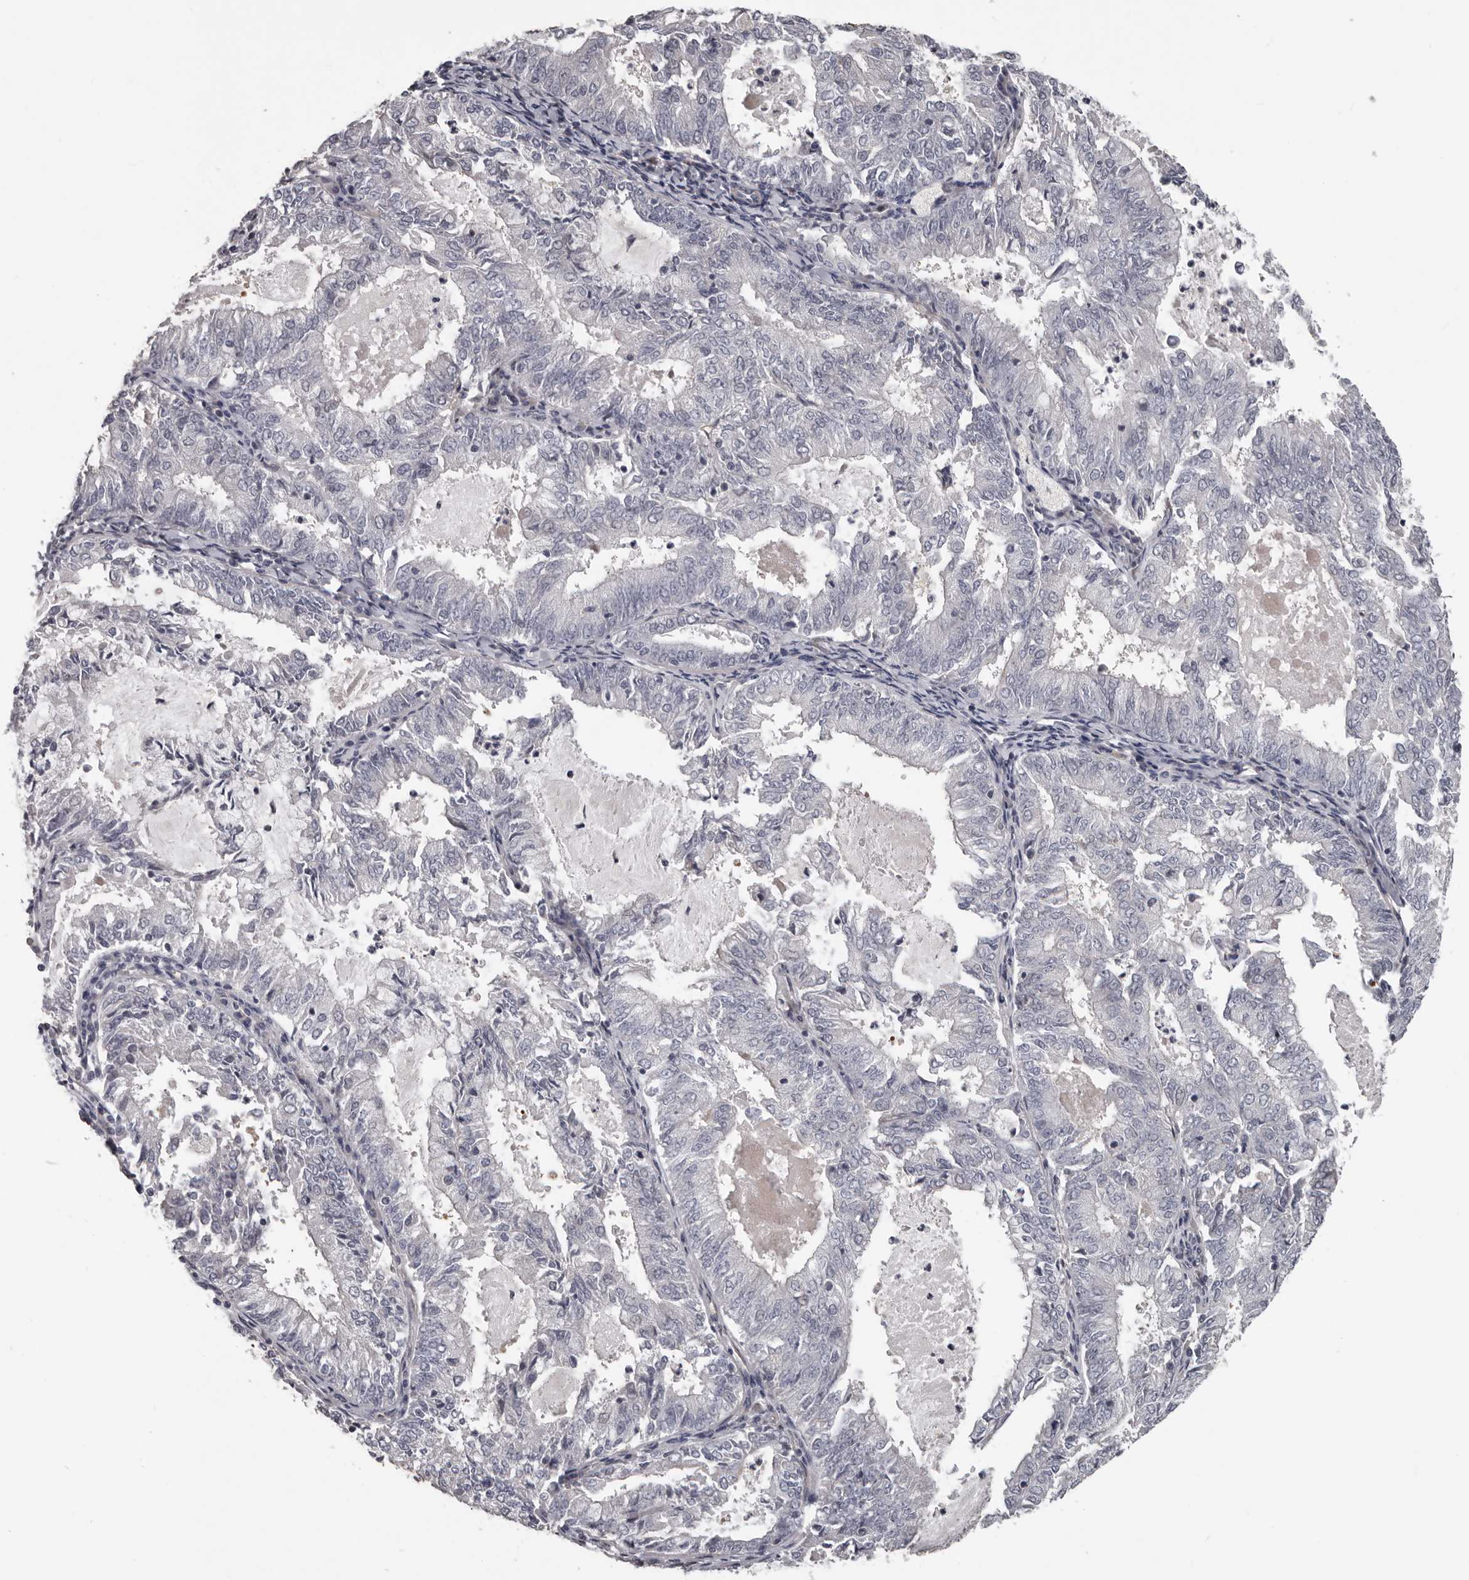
{"staining": {"intensity": "negative", "quantity": "none", "location": "none"}, "tissue": "endometrial cancer", "cell_type": "Tumor cells", "image_type": "cancer", "snomed": [{"axis": "morphology", "description": "Adenocarcinoma, NOS"}, {"axis": "topography", "description": "Endometrium"}], "caption": "There is no significant expression in tumor cells of endometrial cancer (adenocarcinoma). (DAB (3,3'-diaminobenzidine) immunohistochemistry visualized using brightfield microscopy, high magnification).", "gene": "RNF217", "patient": {"sex": "female", "age": 57}}